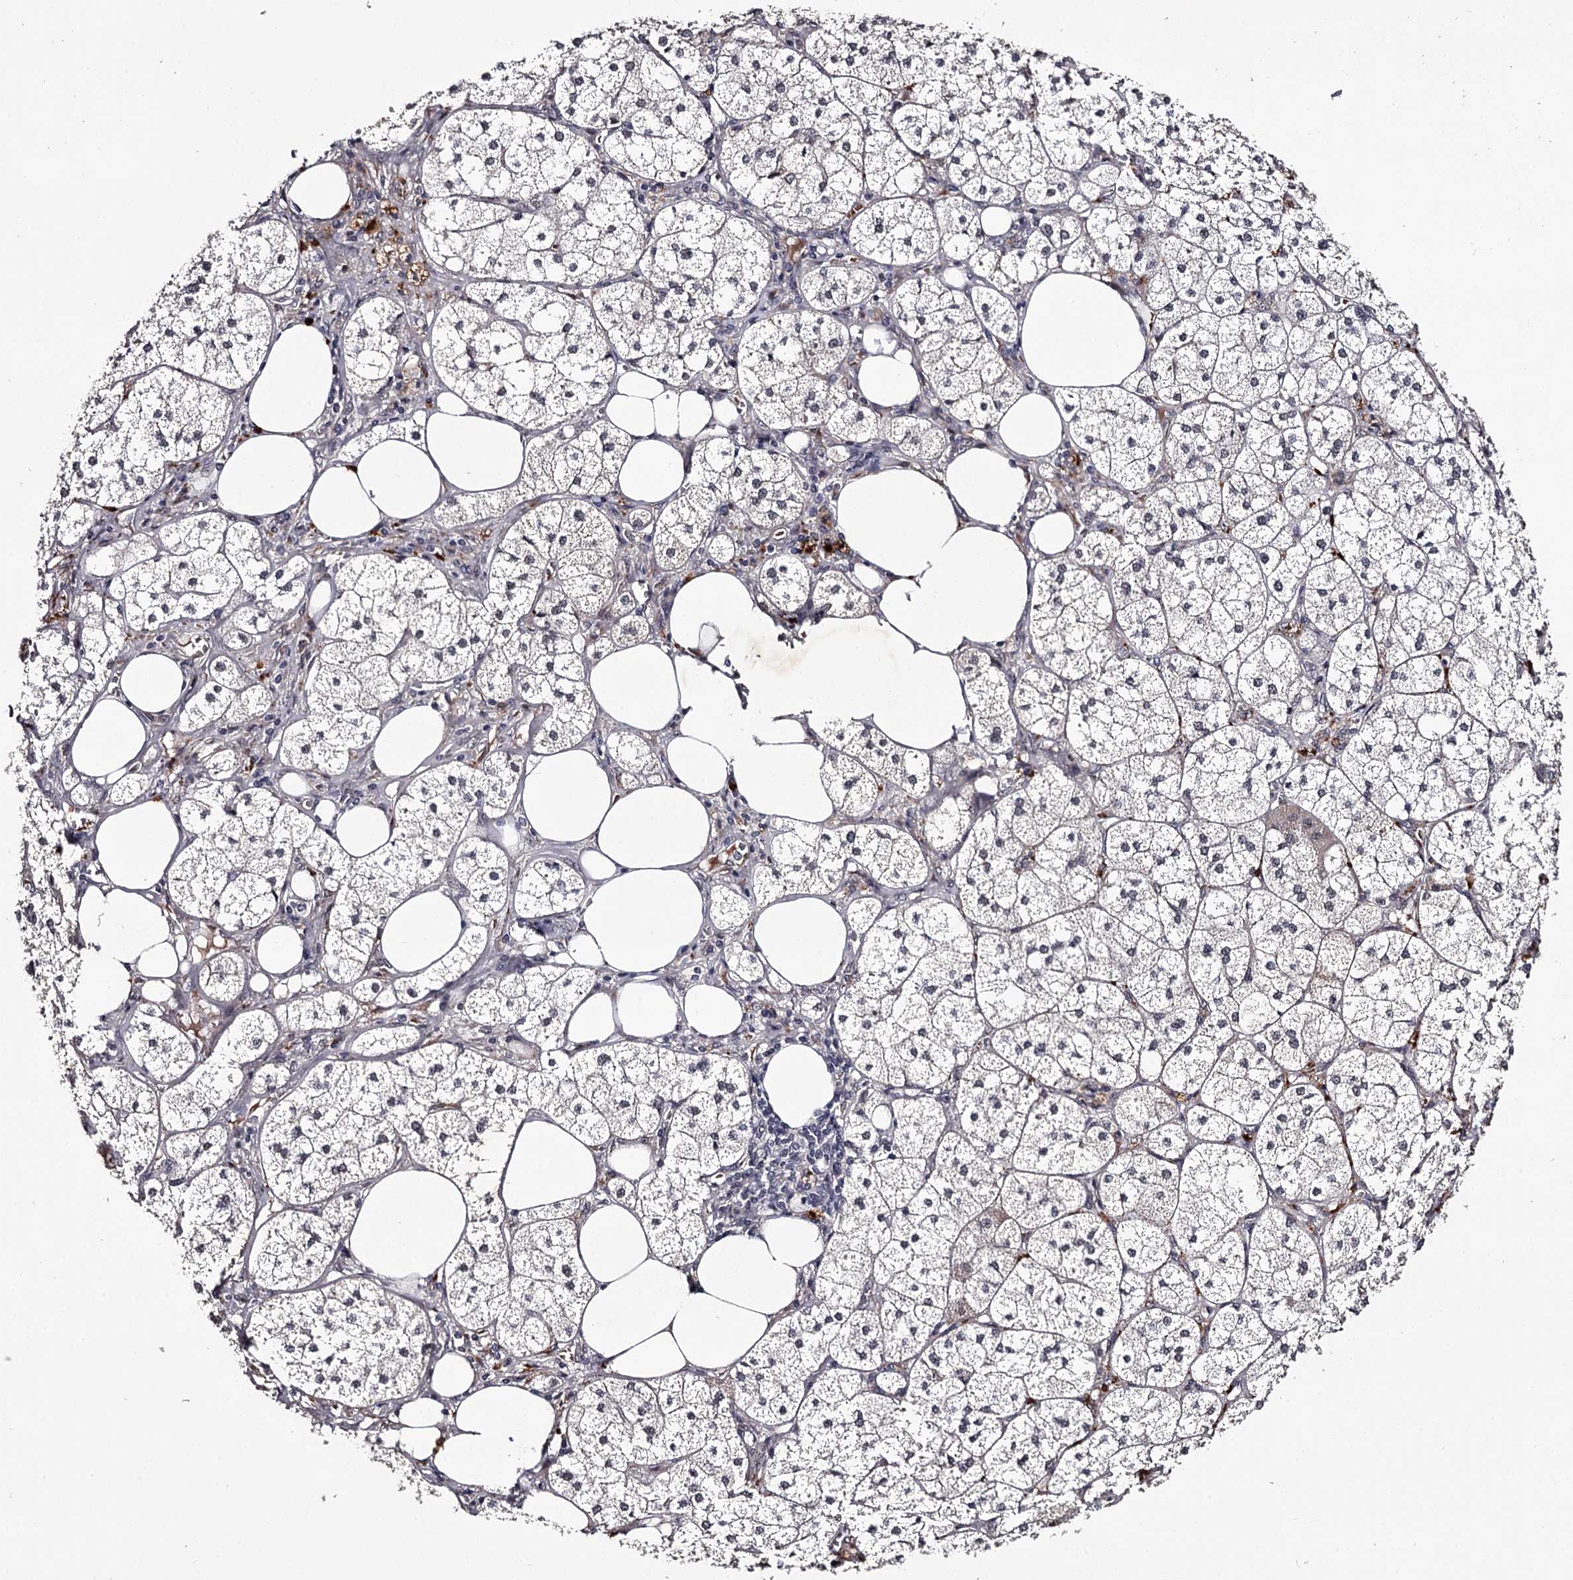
{"staining": {"intensity": "moderate", "quantity": "<25%", "location": "cytoplasmic/membranous"}, "tissue": "adrenal gland", "cell_type": "Glandular cells", "image_type": "normal", "snomed": [{"axis": "morphology", "description": "Normal tissue, NOS"}, {"axis": "topography", "description": "Adrenal gland"}], "caption": "A brown stain labels moderate cytoplasmic/membranous positivity of a protein in glandular cells of benign adrenal gland. The staining was performed using DAB (3,3'-diaminobenzidine), with brown indicating positive protein expression. Nuclei are stained blue with hematoxylin.", "gene": "RNF44", "patient": {"sex": "female", "age": 61}}